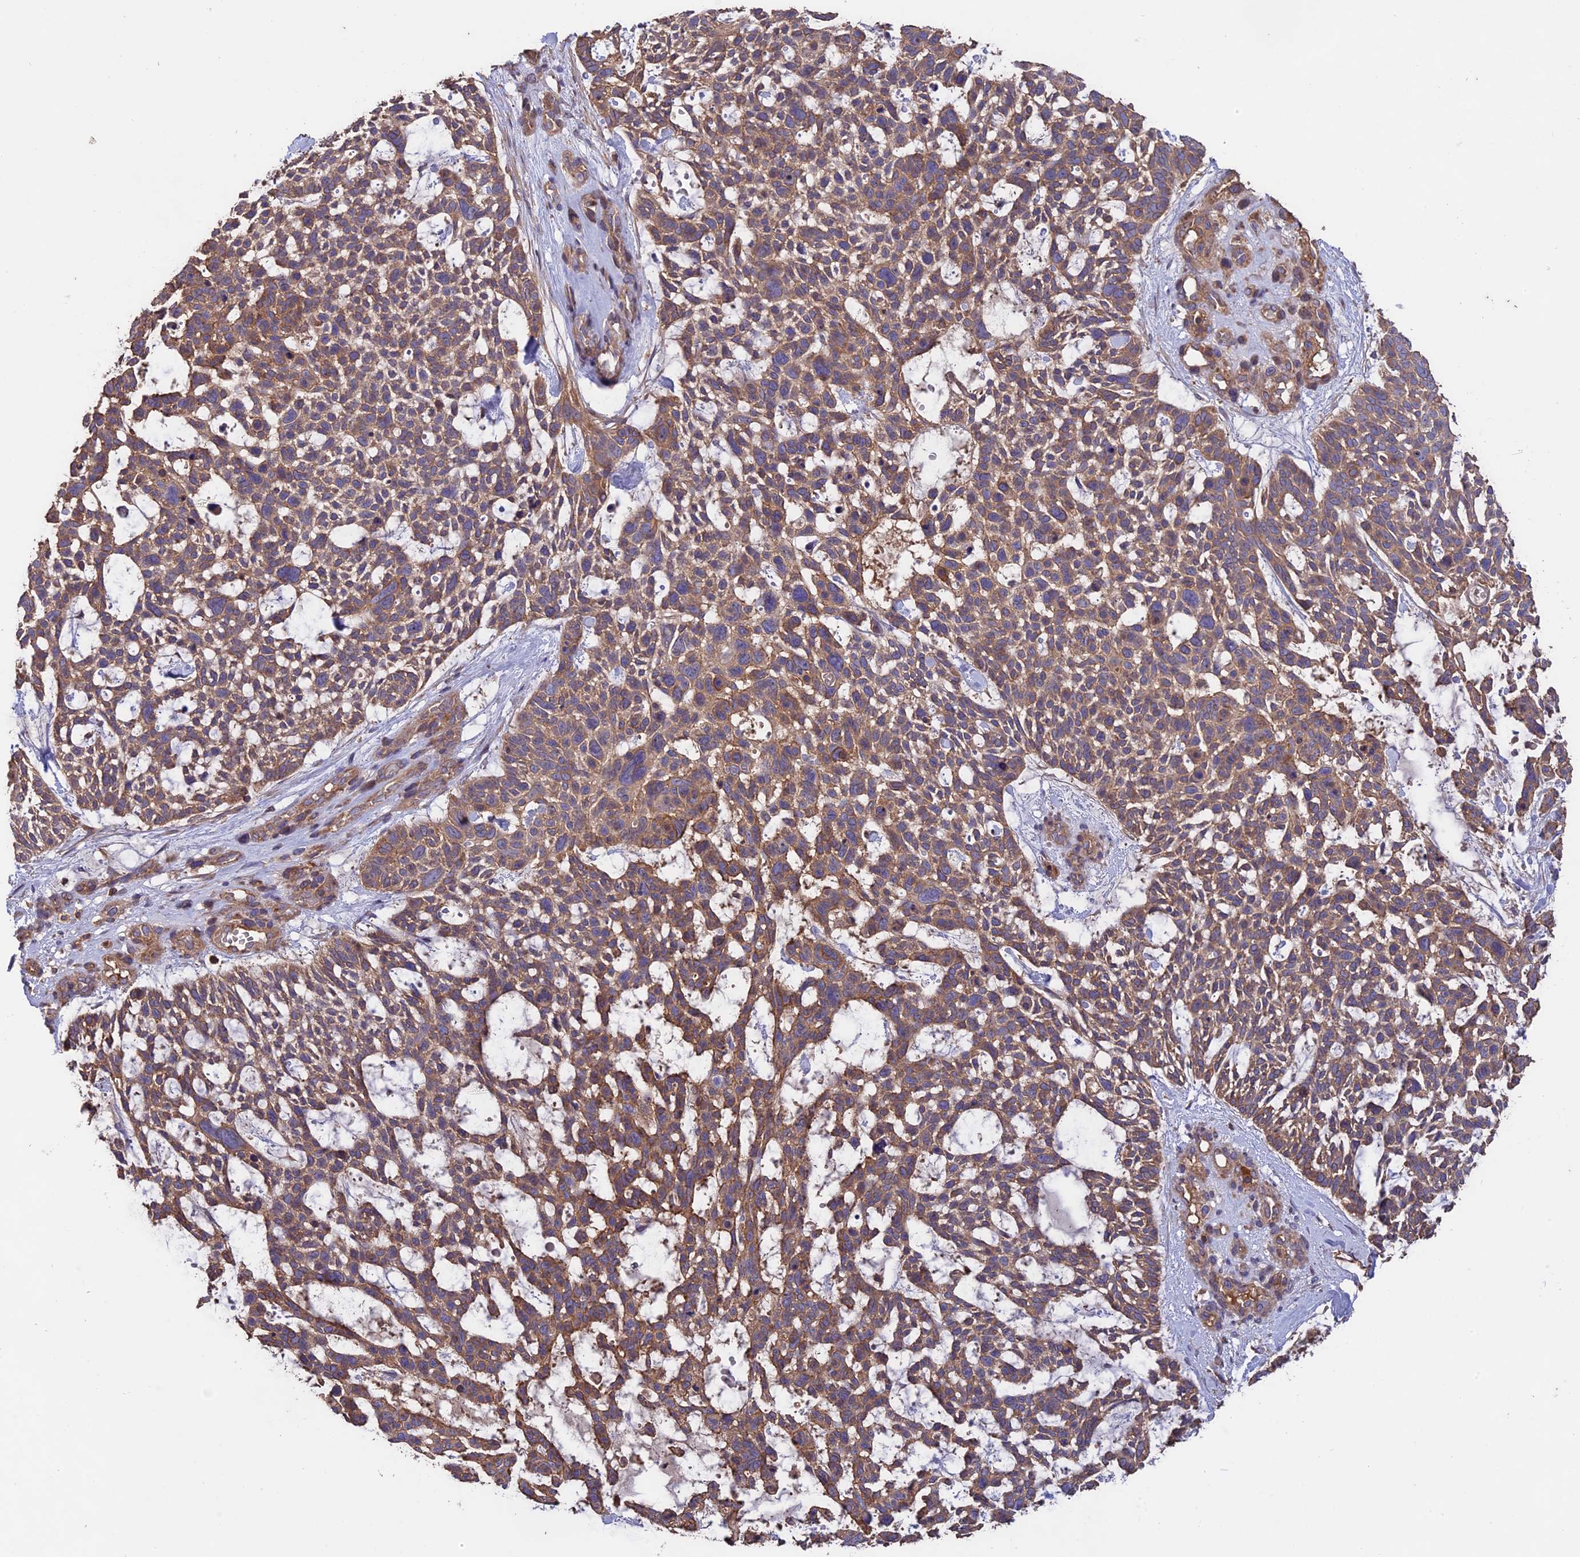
{"staining": {"intensity": "moderate", "quantity": "25%-75%", "location": "cytoplasmic/membranous"}, "tissue": "skin cancer", "cell_type": "Tumor cells", "image_type": "cancer", "snomed": [{"axis": "morphology", "description": "Basal cell carcinoma"}, {"axis": "topography", "description": "Skin"}], "caption": "Immunohistochemical staining of basal cell carcinoma (skin) demonstrates moderate cytoplasmic/membranous protein positivity in about 25%-75% of tumor cells.", "gene": "NUDT8", "patient": {"sex": "male", "age": 88}}